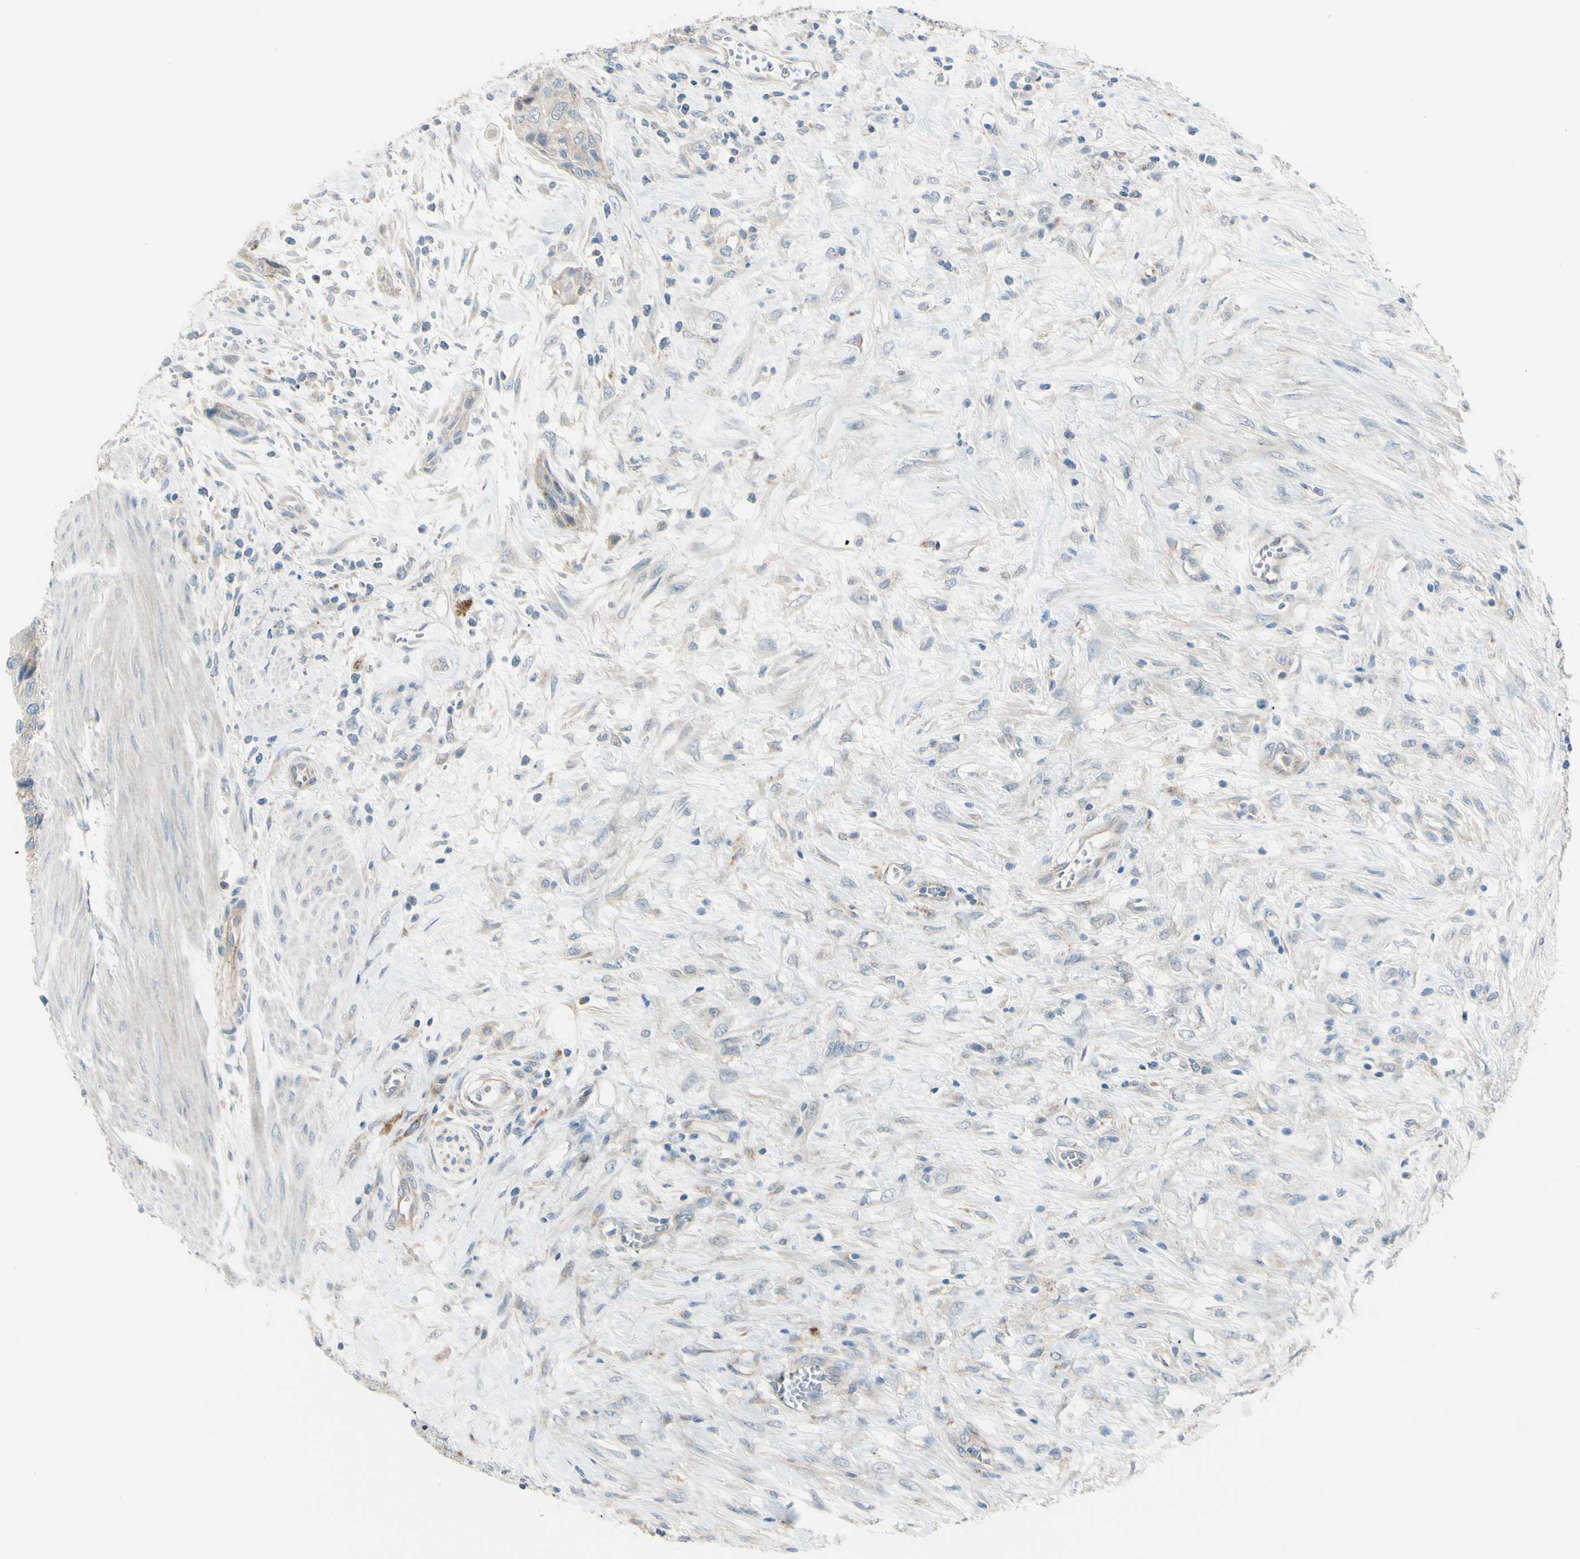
{"staining": {"intensity": "weak", "quantity": ">75%", "location": "cytoplasmic/membranous"}, "tissue": "urothelial cancer", "cell_type": "Tumor cells", "image_type": "cancer", "snomed": [{"axis": "morphology", "description": "Urothelial carcinoma, High grade"}, {"axis": "topography", "description": "Urinary bladder"}], "caption": "Urothelial carcinoma (high-grade) stained with a protein marker shows weak staining in tumor cells.", "gene": "LMTK2", "patient": {"sex": "male", "age": 35}}